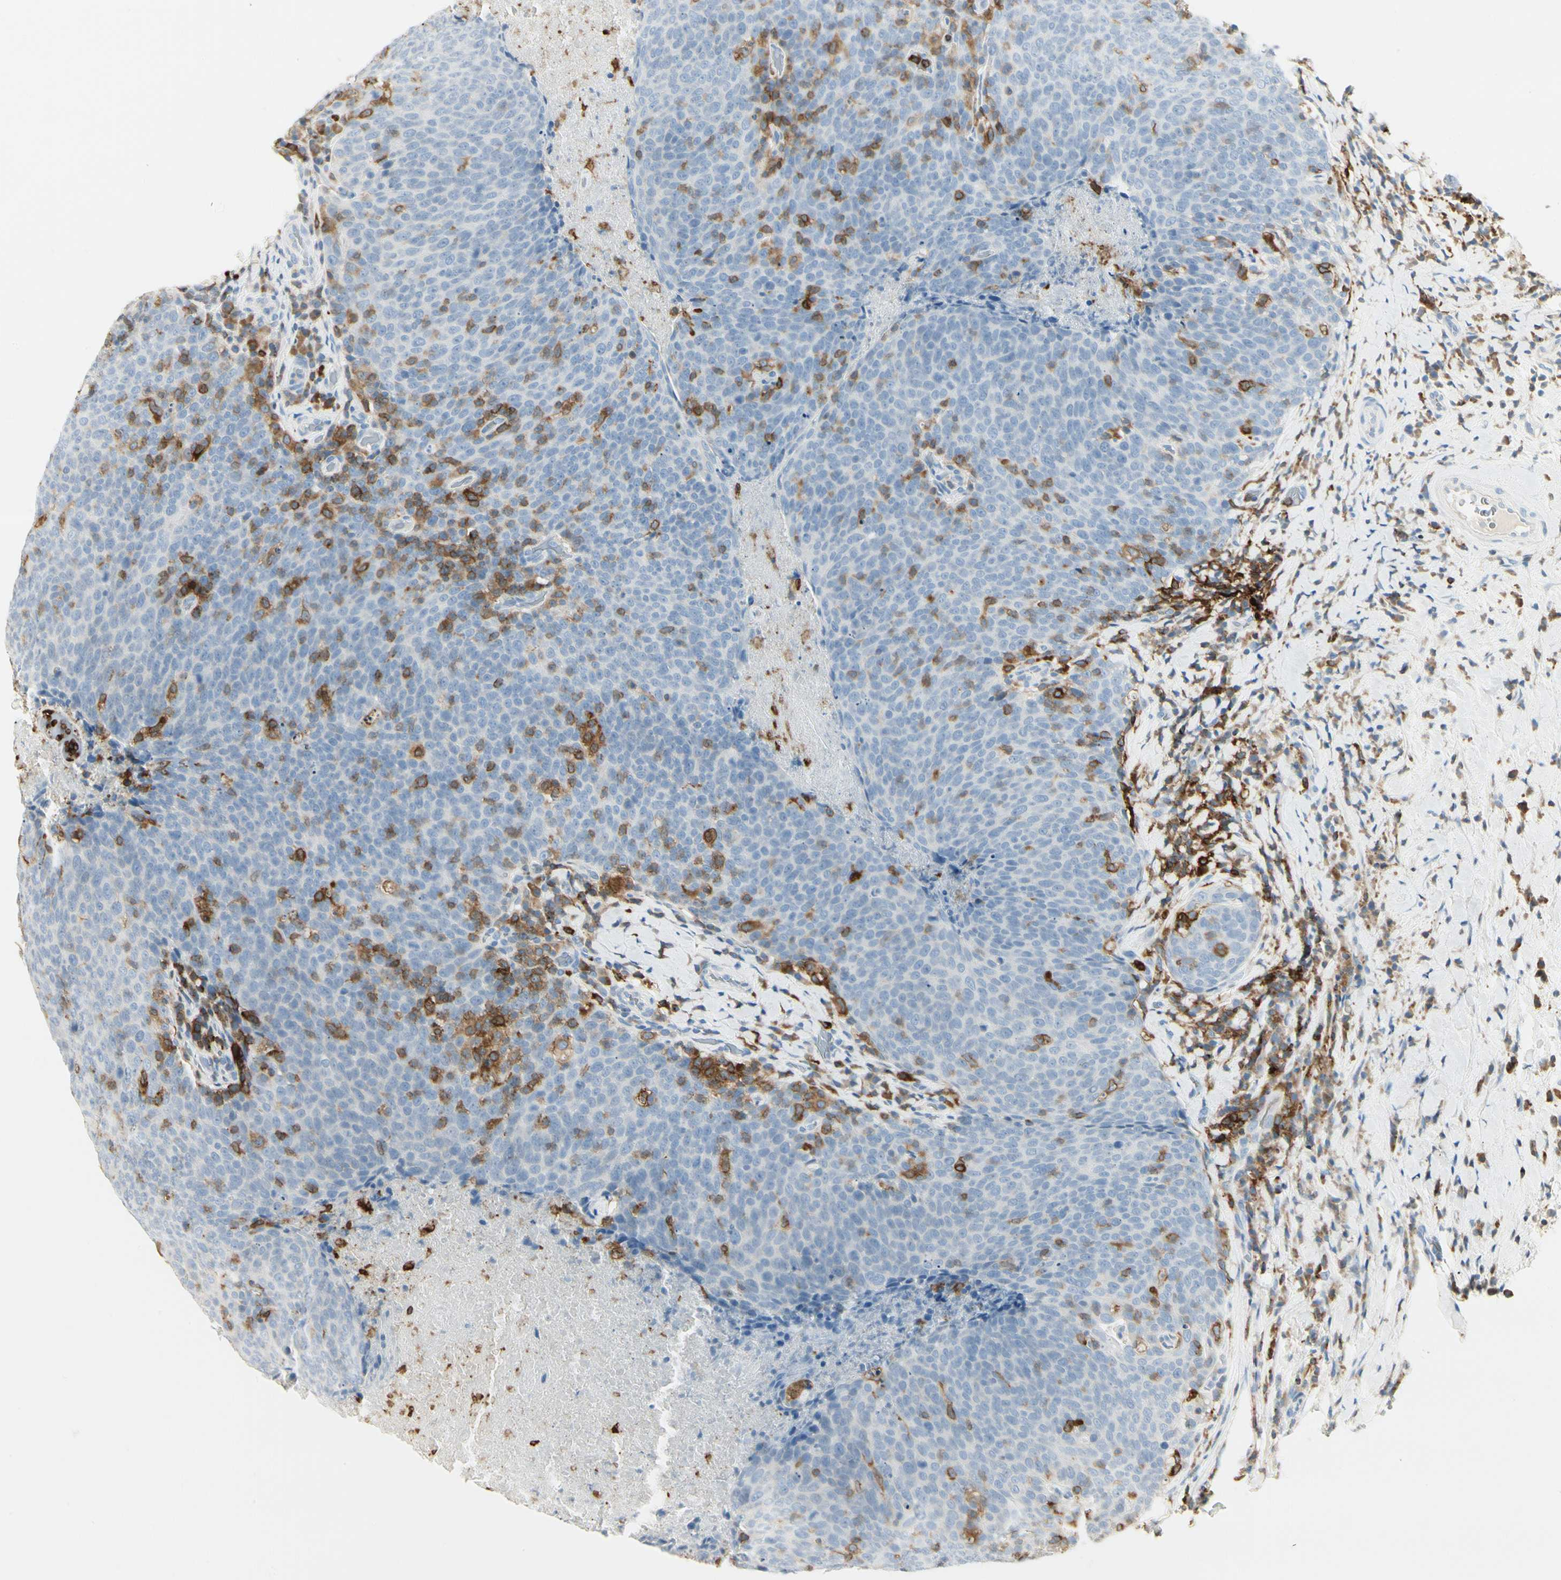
{"staining": {"intensity": "negative", "quantity": "none", "location": "none"}, "tissue": "head and neck cancer", "cell_type": "Tumor cells", "image_type": "cancer", "snomed": [{"axis": "morphology", "description": "Squamous cell carcinoma, NOS"}, {"axis": "morphology", "description": "Squamous cell carcinoma, metastatic, NOS"}, {"axis": "topography", "description": "Lymph node"}, {"axis": "topography", "description": "Head-Neck"}], "caption": "Human head and neck squamous cell carcinoma stained for a protein using IHC displays no expression in tumor cells.", "gene": "ITGB2", "patient": {"sex": "male", "age": 62}}